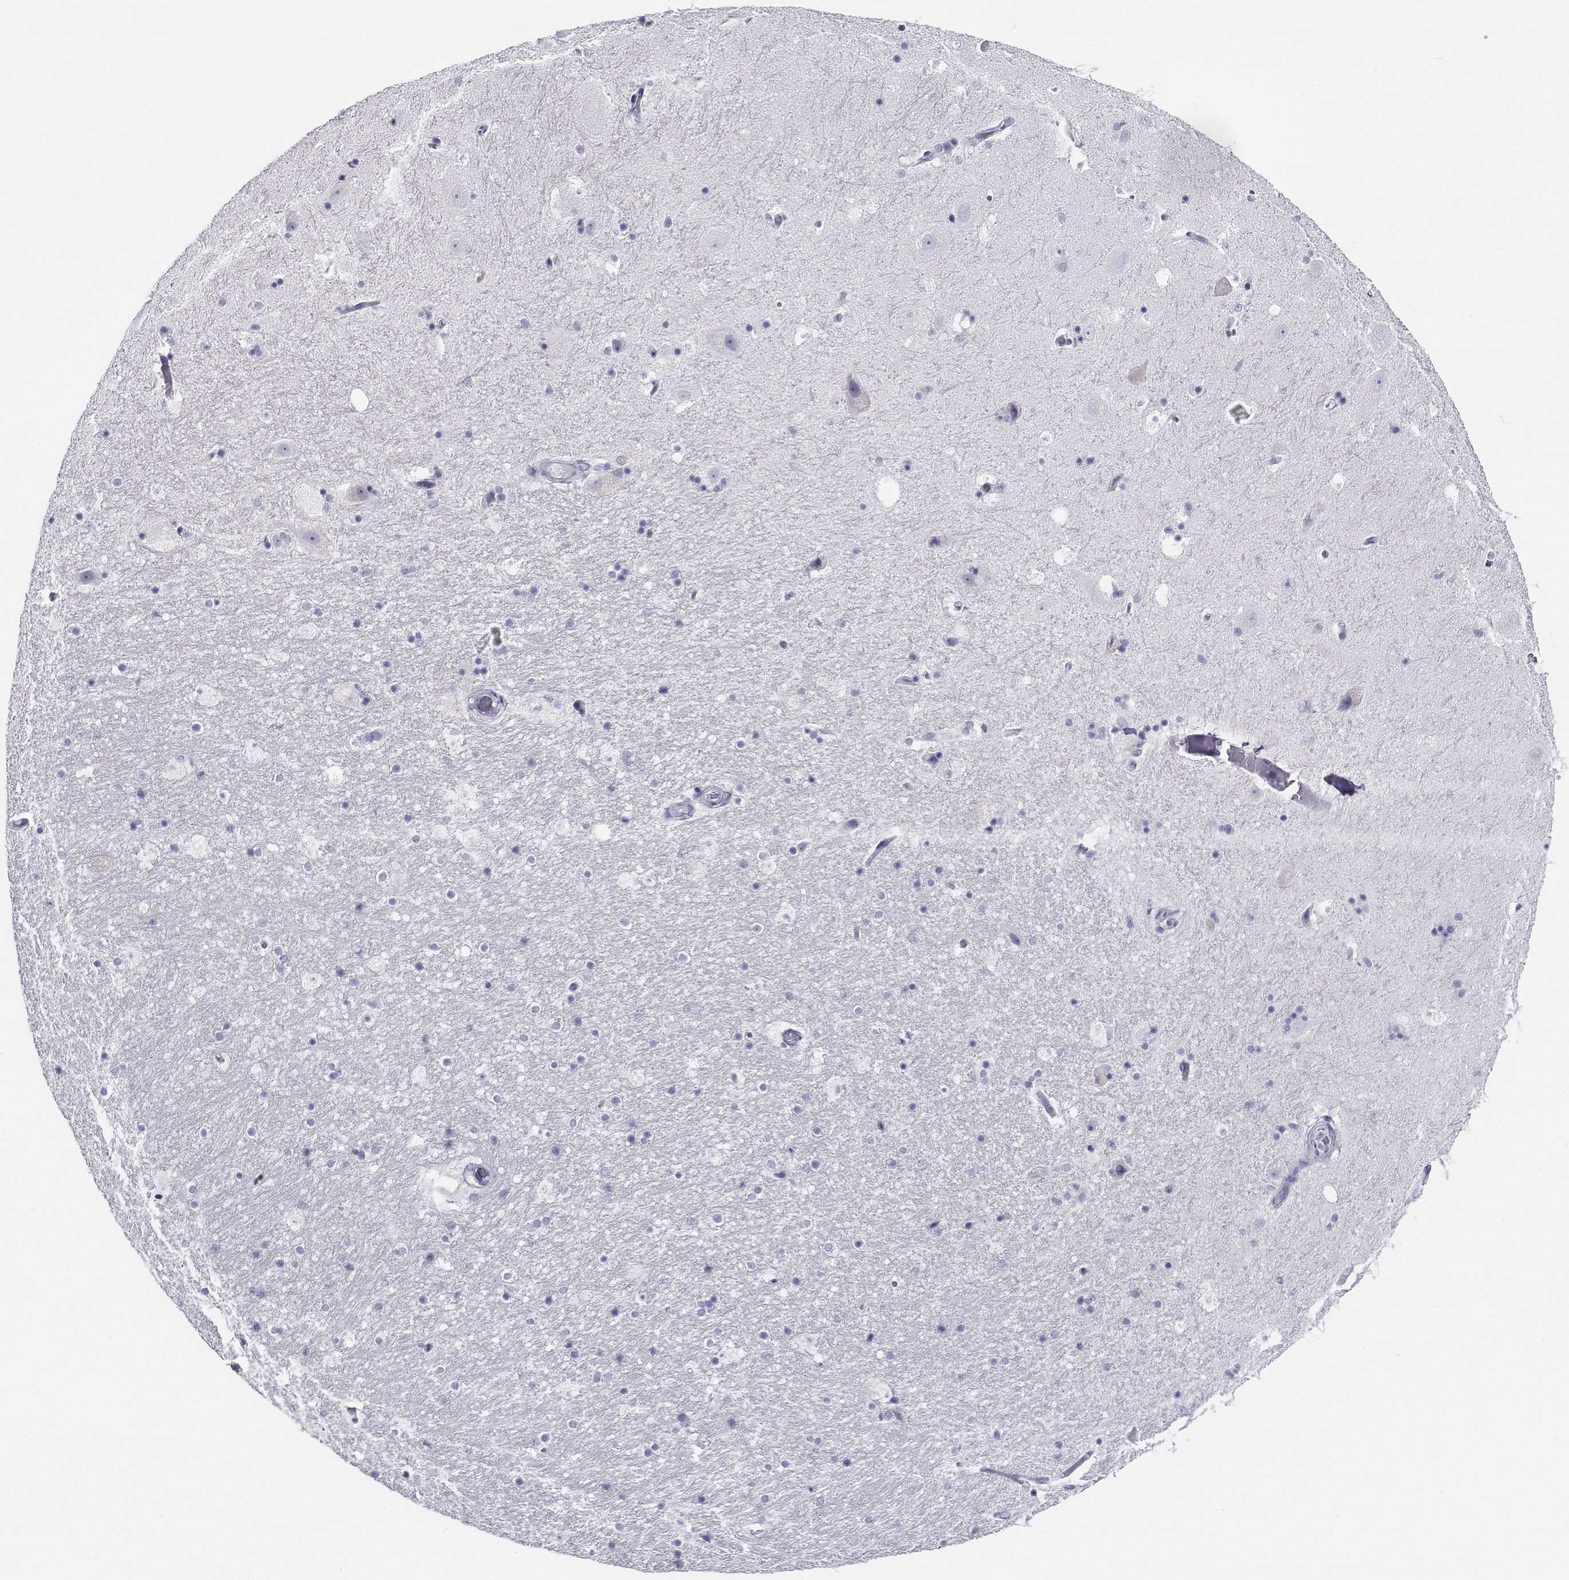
{"staining": {"intensity": "negative", "quantity": "none", "location": "none"}, "tissue": "hippocampus", "cell_type": "Glial cells", "image_type": "normal", "snomed": [{"axis": "morphology", "description": "Normal tissue, NOS"}, {"axis": "topography", "description": "Hippocampus"}], "caption": "An image of hippocampus stained for a protein shows no brown staining in glial cells. (DAB immunohistochemistry, high magnification).", "gene": "CABS1", "patient": {"sex": "male", "age": 51}}